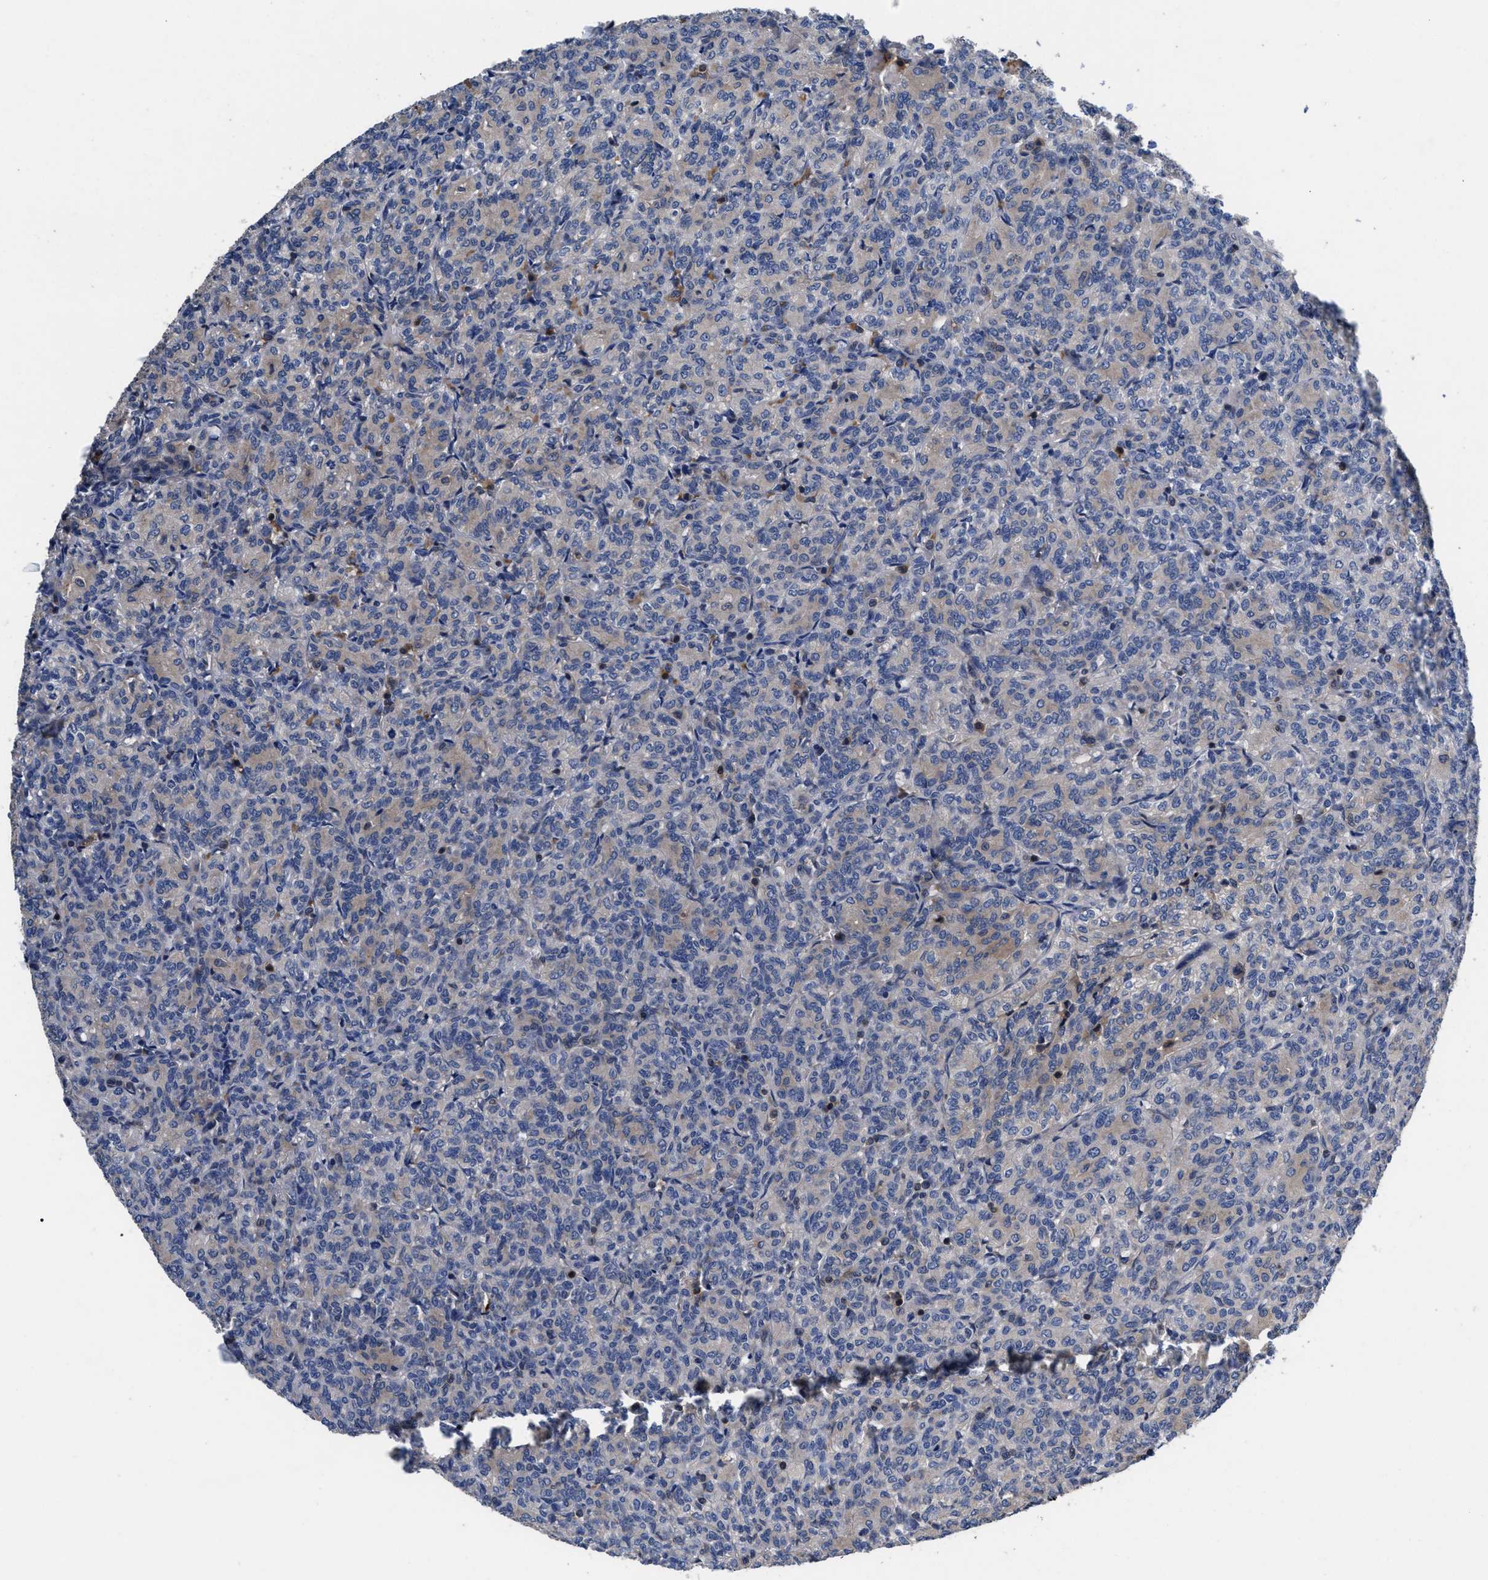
{"staining": {"intensity": "weak", "quantity": "25%-75%", "location": "cytoplasmic/membranous"}, "tissue": "renal cancer", "cell_type": "Tumor cells", "image_type": "cancer", "snomed": [{"axis": "morphology", "description": "Adenocarcinoma, NOS"}, {"axis": "topography", "description": "Kidney"}], "caption": "Human renal cancer stained with a brown dye shows weak cytoplasmic/membranous positive positivity in about 25%-75% of tumor cells.", "gene": "YBEY", "patient": {"sex": "male", "age": 77}}